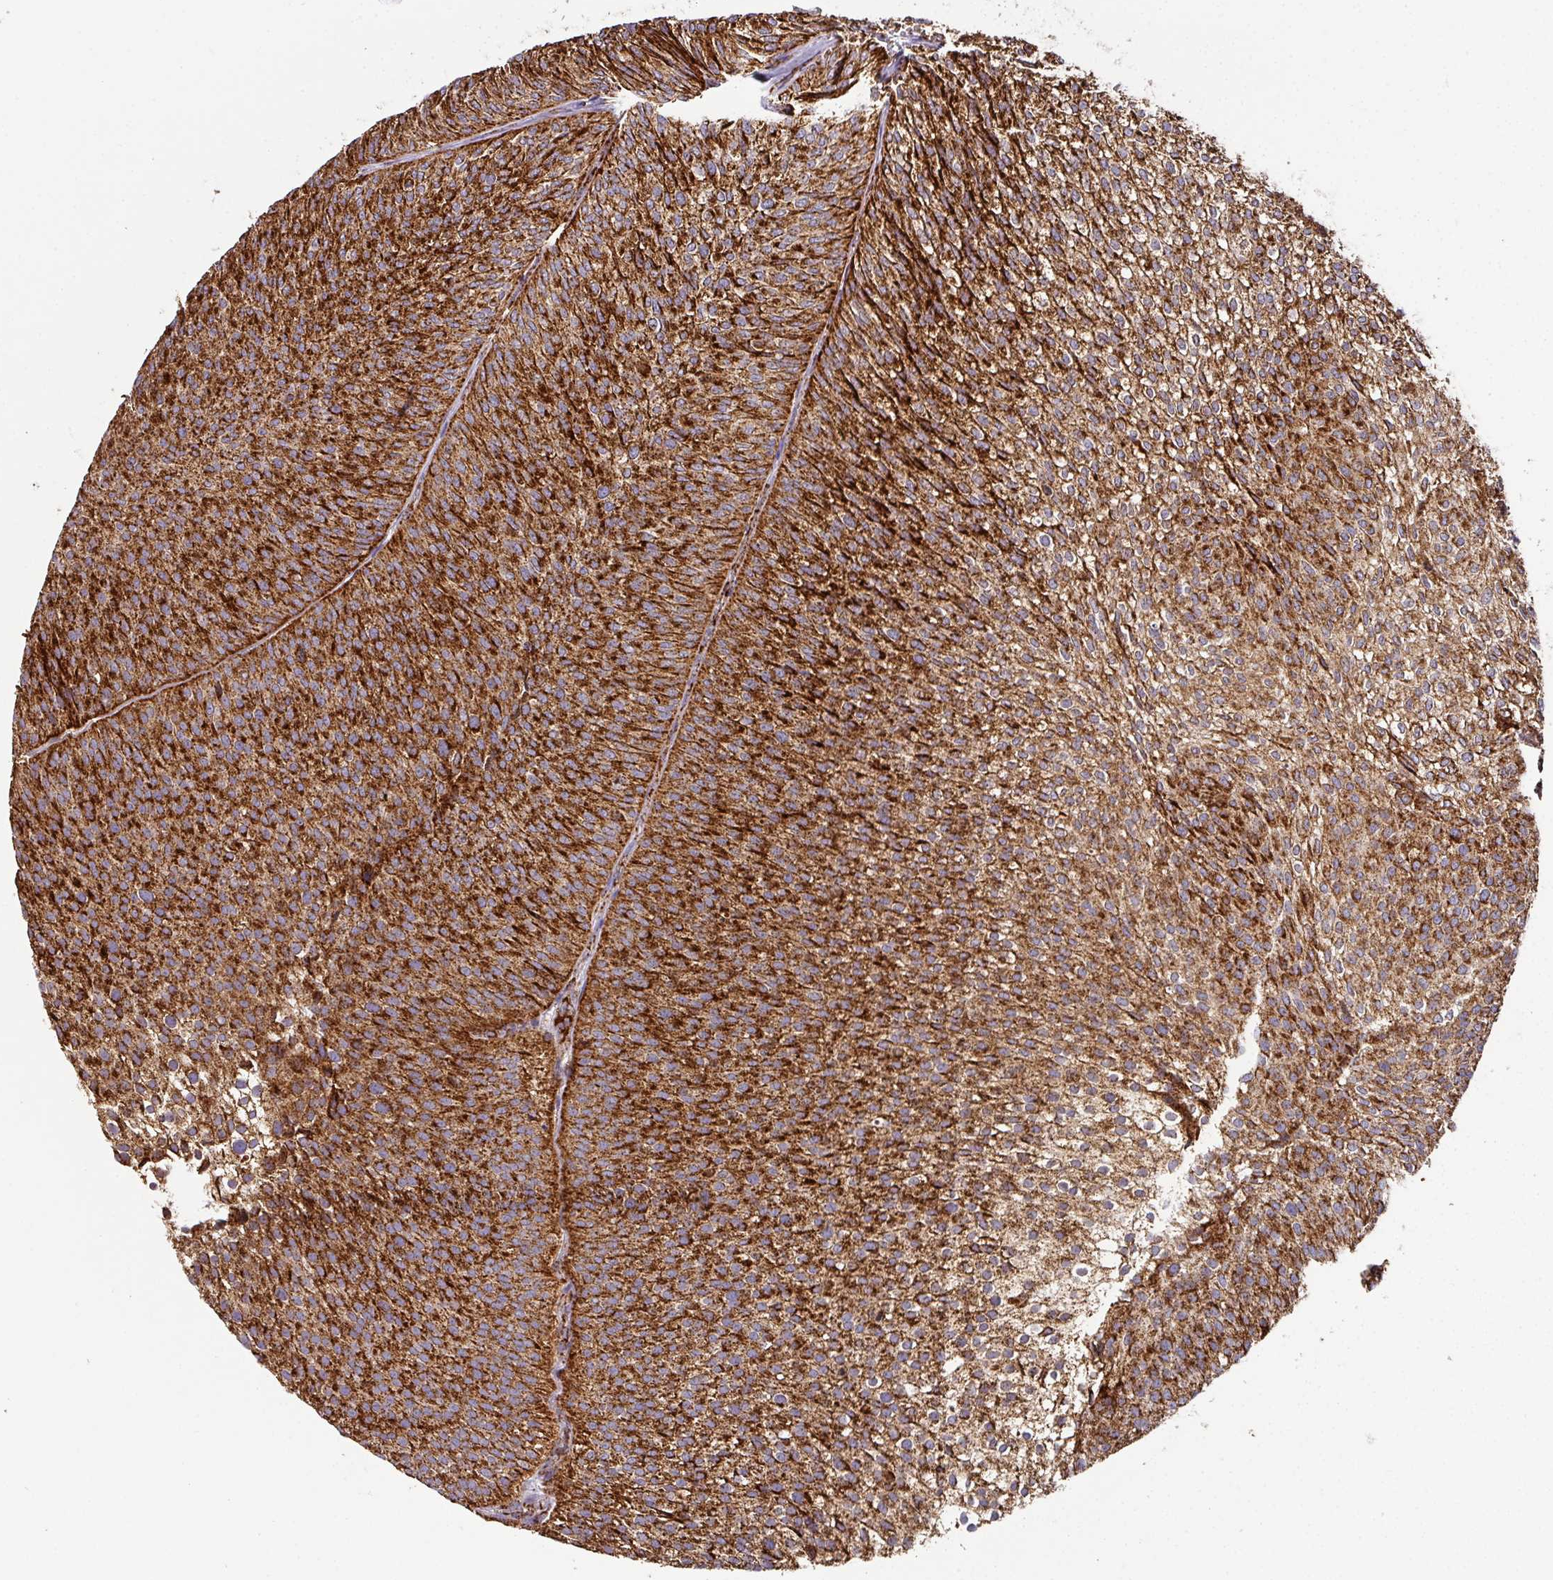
{"staining": {"intensity": "strong", "quantity": ">75%", "location": "cytoplasmic/membranous"}, "tissue": "urothelial cancer", "cell_type": "Tumor cells", "image_type": "cancer", "snomed": [{"axis": "morphology", "description": "Urothelial carcinoma, Low grade"}, {"axis": "topography", "description": "Urinary bladder"}], "caption": "A histopathology image of human urothelial carcinoma (low-grade) stained for a protein shows strong cytoplasmic/membranous brown staining in tumor cells. The staining was performed using DAB to visualize the protein expression in brown, while the nuclei were stained in blue with hematoxylin (Magnification: 20x).", "gene": "TRAP1", "patient": {"sex": "male", "age": 91}}